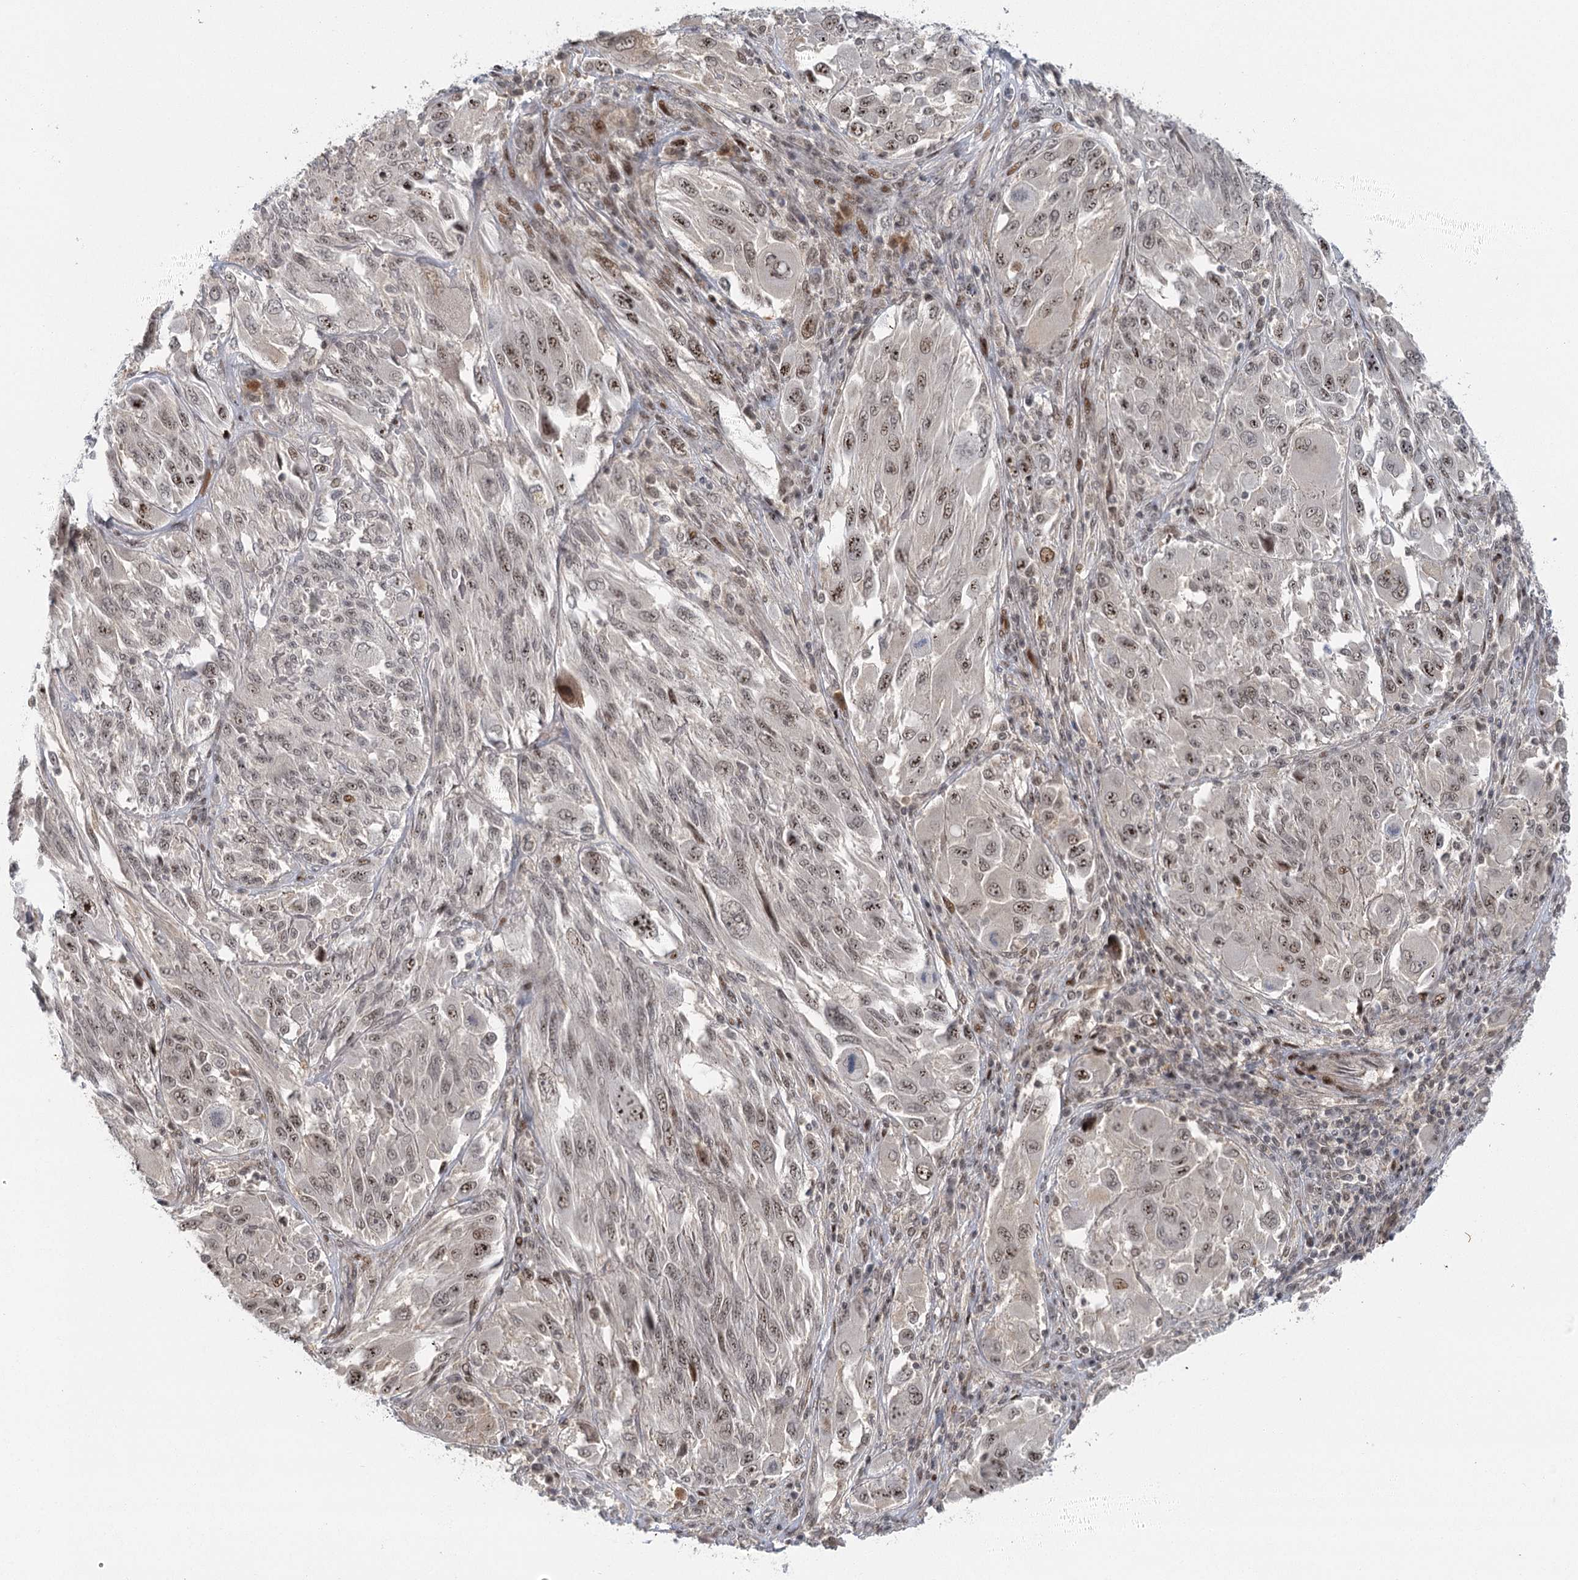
{"staining": {"intensity": "moderate", "quantity": "25%-75%", "location": "nuclear"}, "tissue": "melanoma", "cell_type": "Tumor cells", "image_type": "cancer", "snomed": [{"axis": "morphology", "description": "Malignant melanoma, NOS"}, {"axis": "topography", "description": "Skin"}], "caption": "Immunohistochemistry (DAB) staining of human malignant melanoma exhibits moderate nuclear protein staining in about 25%-75% of tumor cells. (Stains: DAB (3,3'-diaminobenzidine) in brown, nuclei in blue, Microscopy: brightfield microscopy at high magnification).", "gene": "IL11RA", "patient": {"sex": "female", "age": 91}}